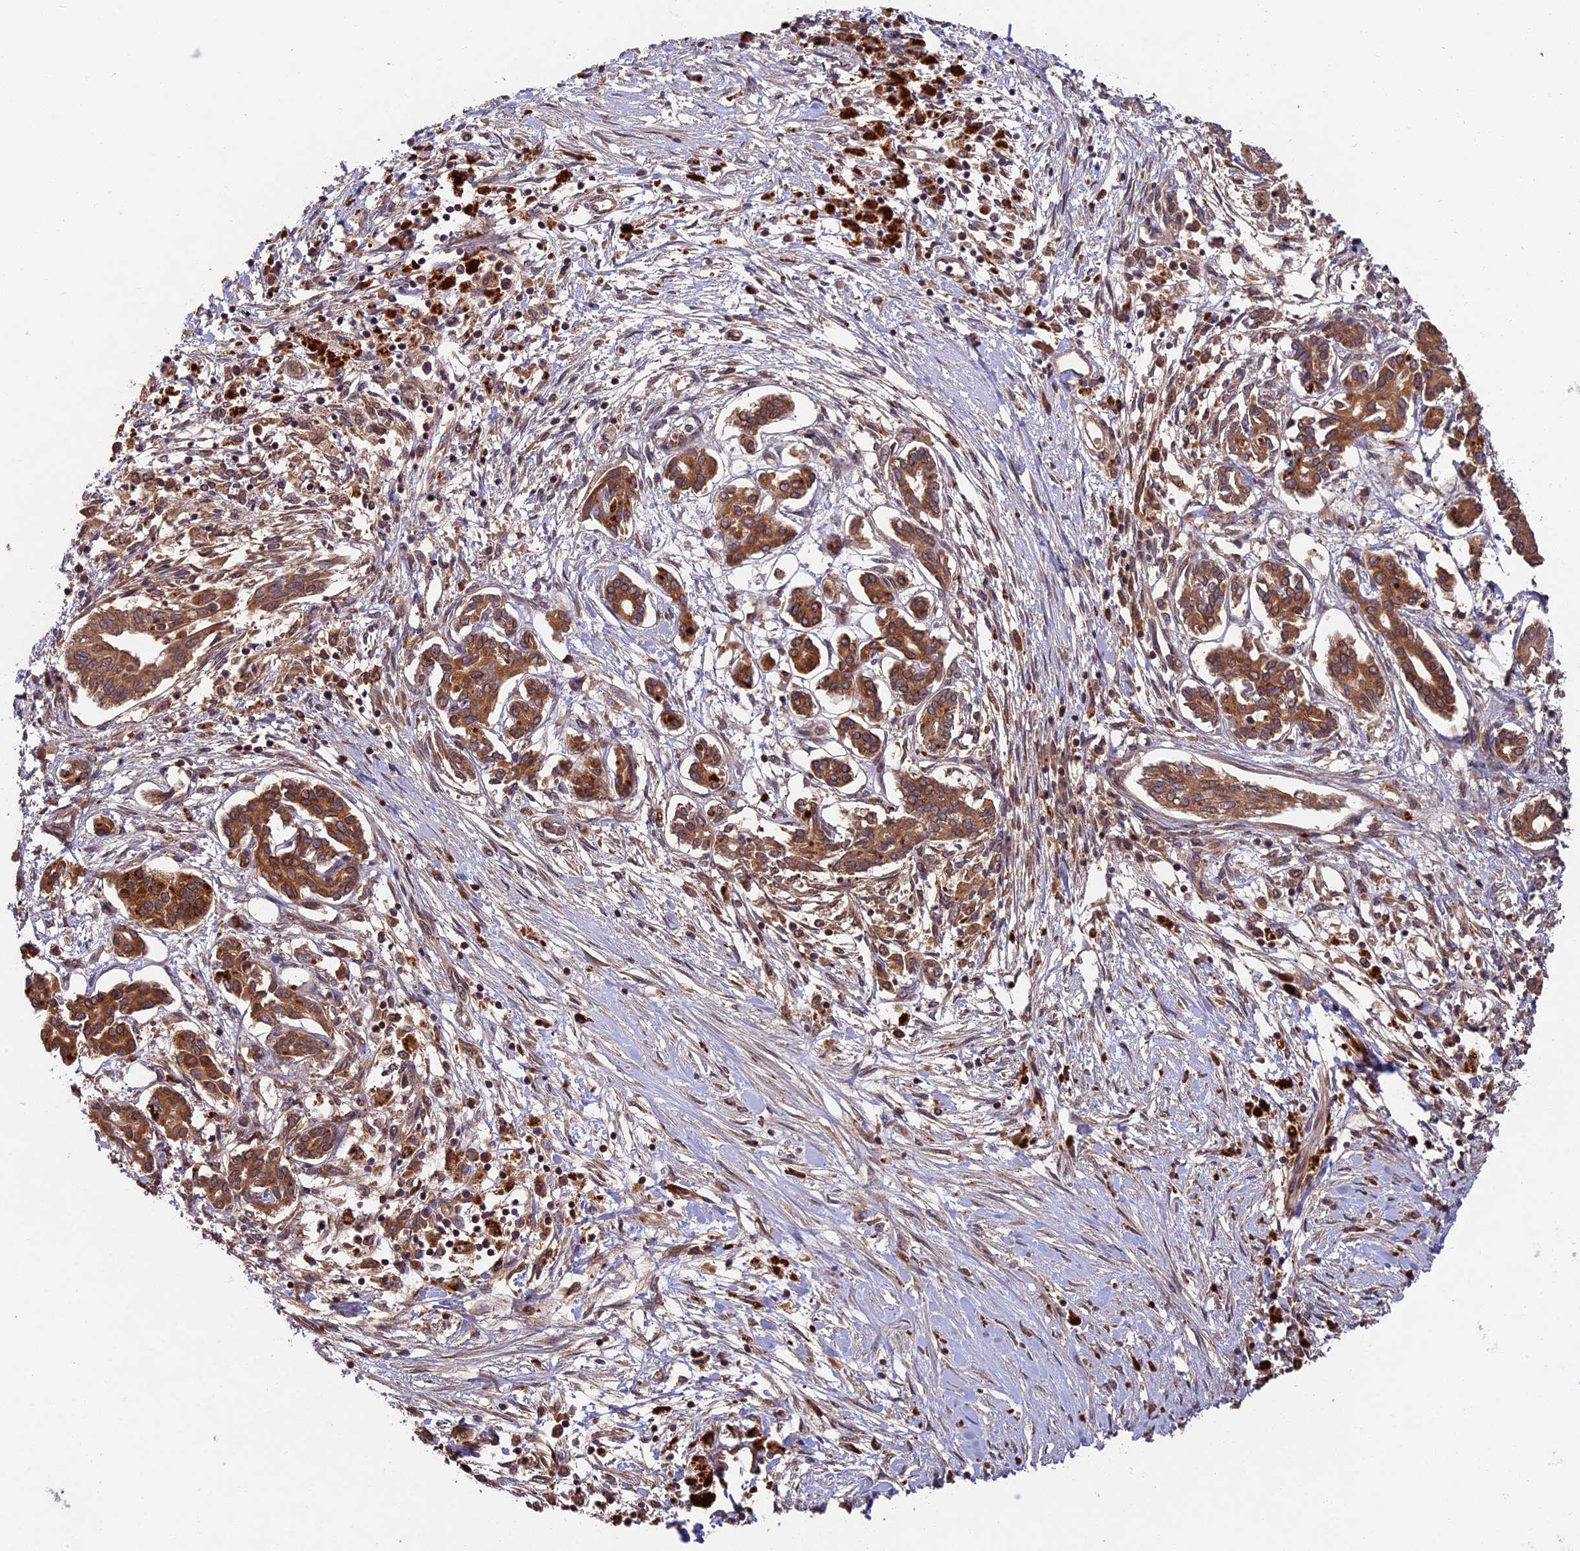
{"staining": {"intensity": "moderate", "quantity": ">75%", "location": "cytoplasmic/membranous"}, "tissue": "pancreatic cancer", "cell_type": "Tumor cells", "image_type": "cancer", "snomed": [{"axis": "morphology", "description": "Adenocarcinoma, NOS"}, {"axis": "topography", "description": "Pancreas"}], "caption": "Pancreatic adenocarcinoma tissue shows moderate cytoplasmic/membranous expression in about >75% of tumor cells, visualized by immunohistochemistry.", "gene": "CHAC1", "patient": {"sex": "female", "age": 50}}